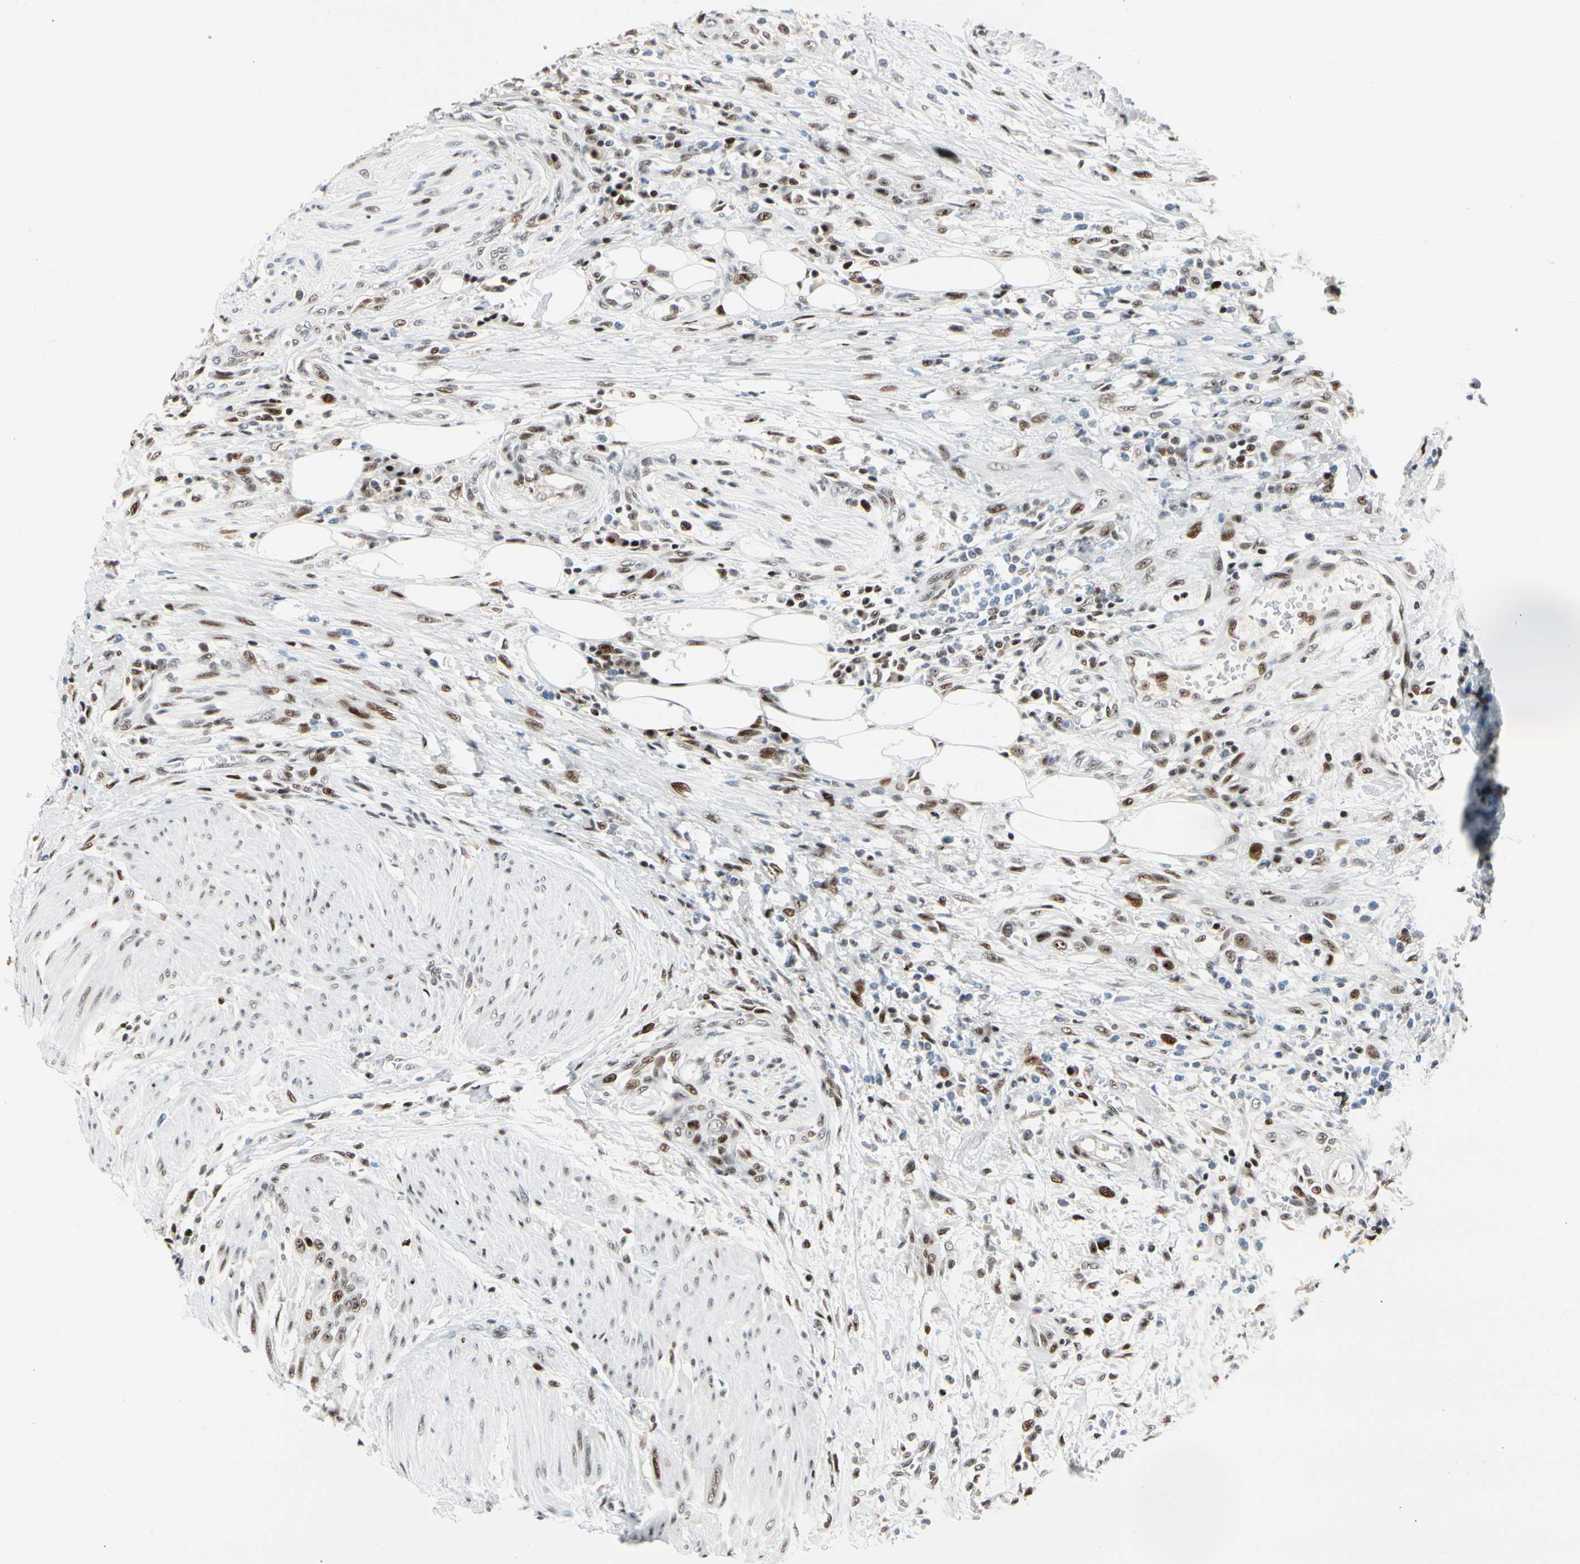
{"staining": {"intensity": "moderate", "quantity": "25%-75%", "location": "nuclear"}, "tissue": "urothelial cancer", "cell_type": "Tumor cells", "image_type": "cancer", "snomed": [{"axis": "morphology", "description": "Urothelial carcinoma, High grade"}, {"axis": "topography", "description": "Urinary bladder"}], "caption": "High-magnification brightfield microscopy of urothelial cancer stained with DAB (brown) and counterstained with hematoxylin (blue). tumor cells exhibit moderate nuclear positivity is appreciated in approximately25%-75% of cells.", "gene": "FOXO3", "patient": {"sex": "male", "age": 35}}